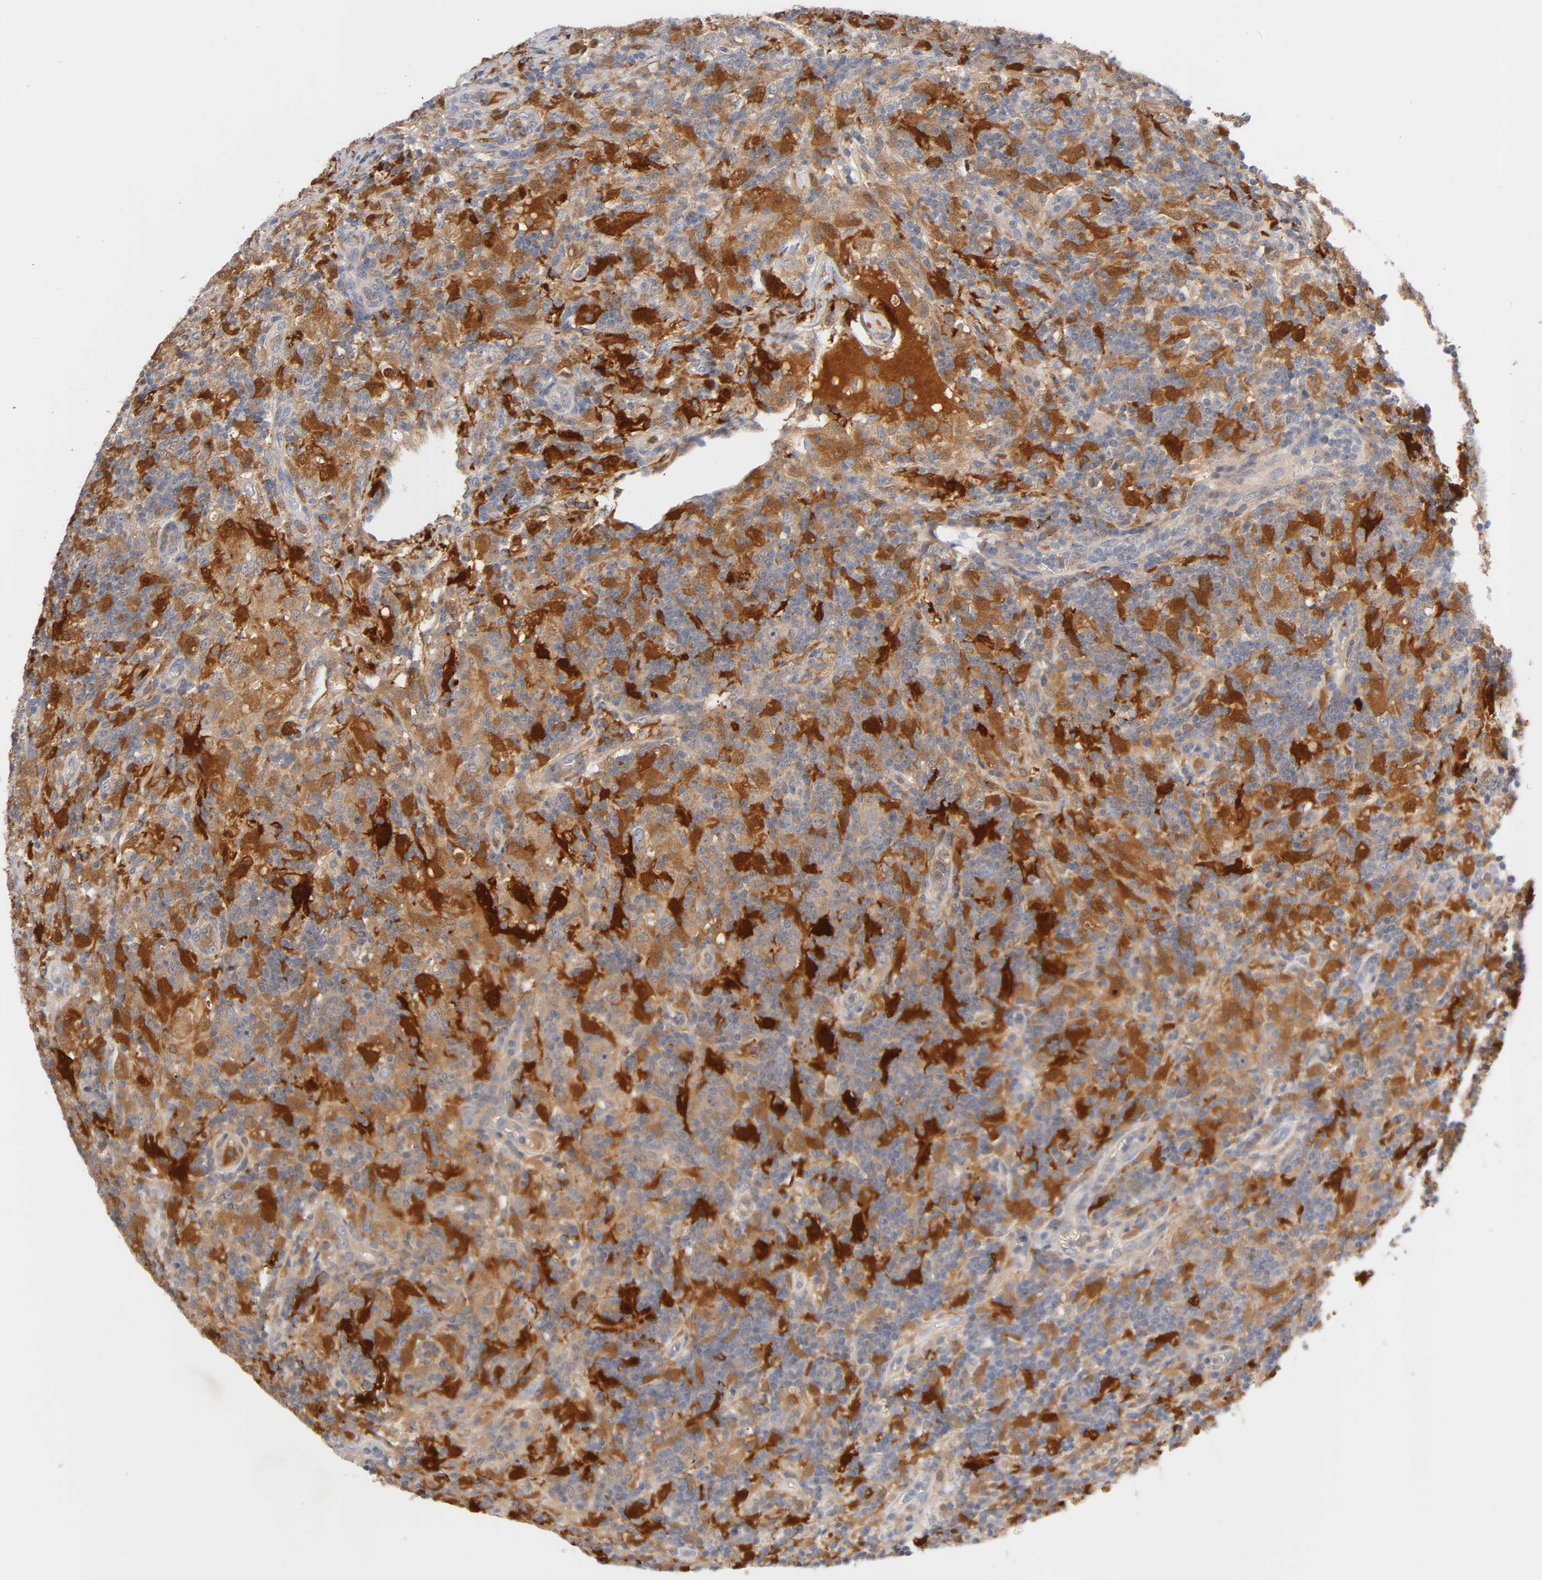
{"staining": {"intensity": "moderate", "quantity": ">75%", "location": "cytoplasmic/membranous"}, "tissue": "lymphoma", "cell_type": "Tumor cells", "image_type": "cancer", "snomed": [{"axis": "morphology", "description": "Hodgkin's disease, NOS"}, {"axis": "topography", "description": "Lymph node"}], "caption": "Hodgkin's disease was stained to show a protein in brown. There is medium levels of moderate cytoplasmic/membranous positivity in about >75% of tumor cells.", "gene": "IL18", "patient": {"sex": "male", "age": 70}}